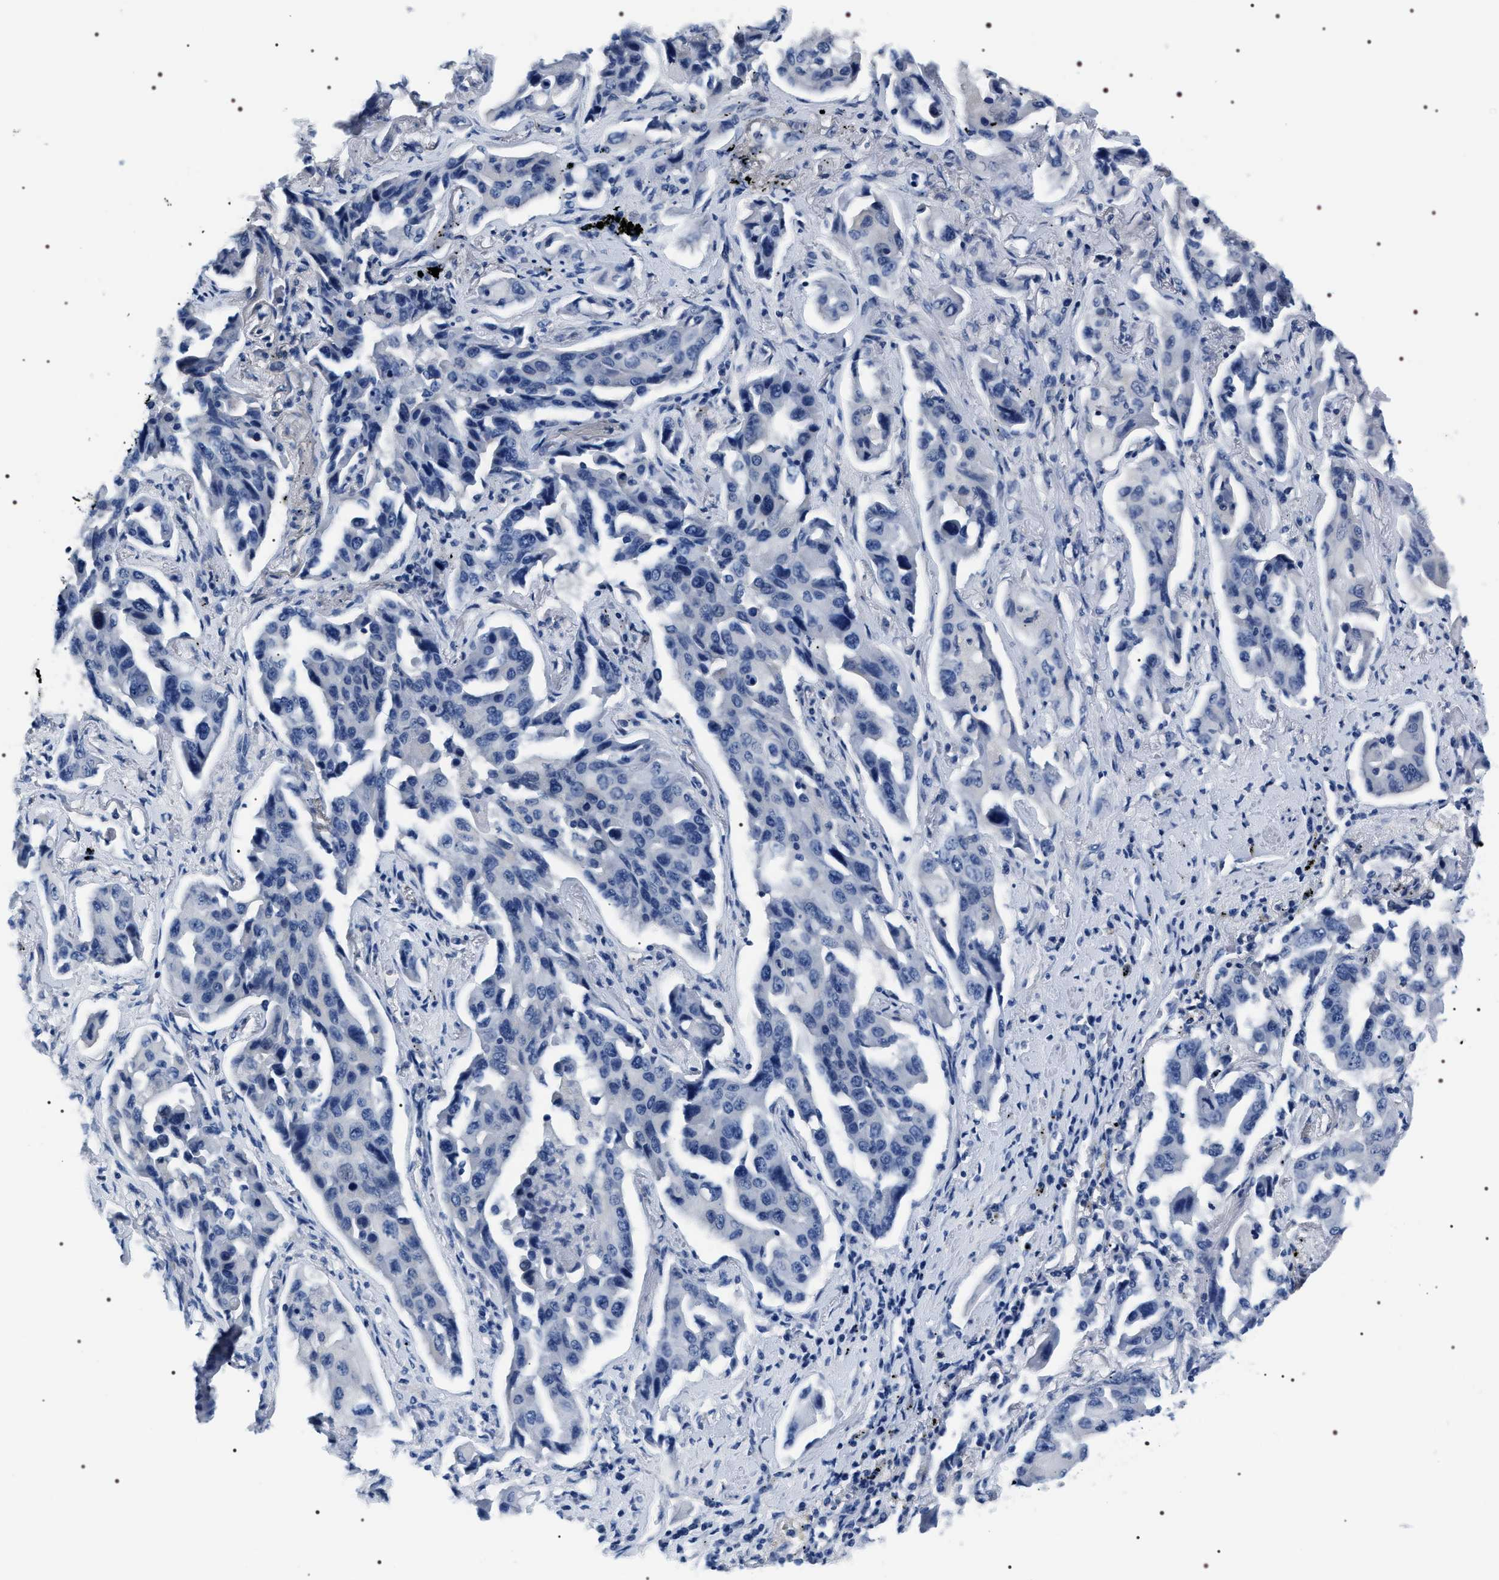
{"staining": {"intensity": "negative", "quantity": "none", "location": "none"}, "tissue": "lung cancer", "cell_type": "Tumor cells", "image_type": "cancer", "snomed": [{"axis": "morphology", "description": "Adenocarcinoma, NOS"}, {"axis": "topography", "description": "Lung"}], "caption": "The image displays no significant staining in tumor cells of lung cancer.", "gene": "ADH4", "patient": {"sex": "female", "age": 65}}